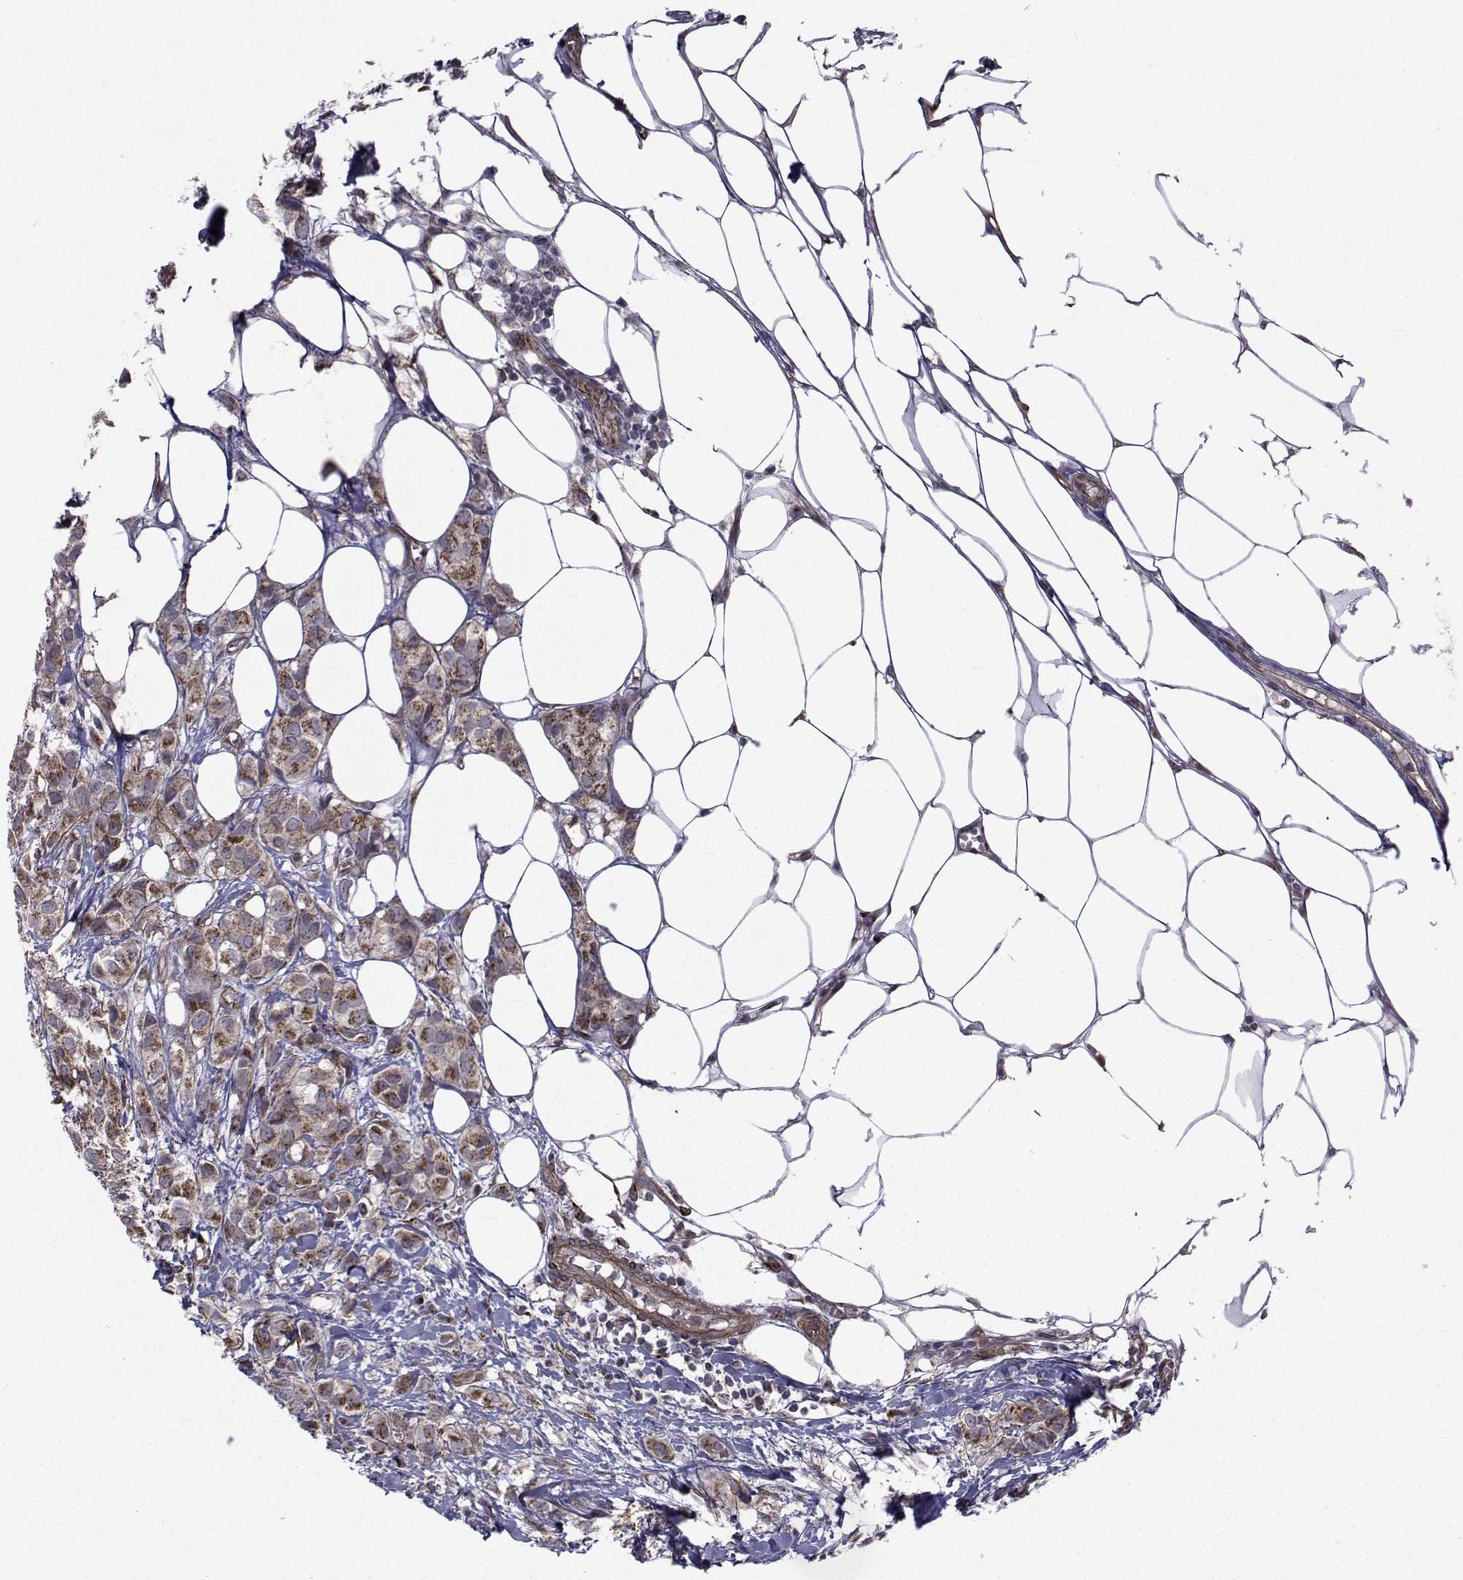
{"staining": {"intensity": "moderate", "quantity": "25%-75%", "location": "cytoplasmic/membranous"}, "tissue": "breast cancer", "cell_type": "Tumor cells", "image_type": "cancer", "snomed": [{"axis": "morphology", "description": "Duct carcinoma"}, {"axis": "topography", "description": "Breast"}], "caption": "Breast cancer (infiltrating ductal carcinoma) stained with a brown dye shows moderate cytoplasmic/membranous positive expression in about 25%-75% of tumor cells.", "gene": "ATP6V1C2", "patient": {"sex": "female", "age": 85}}